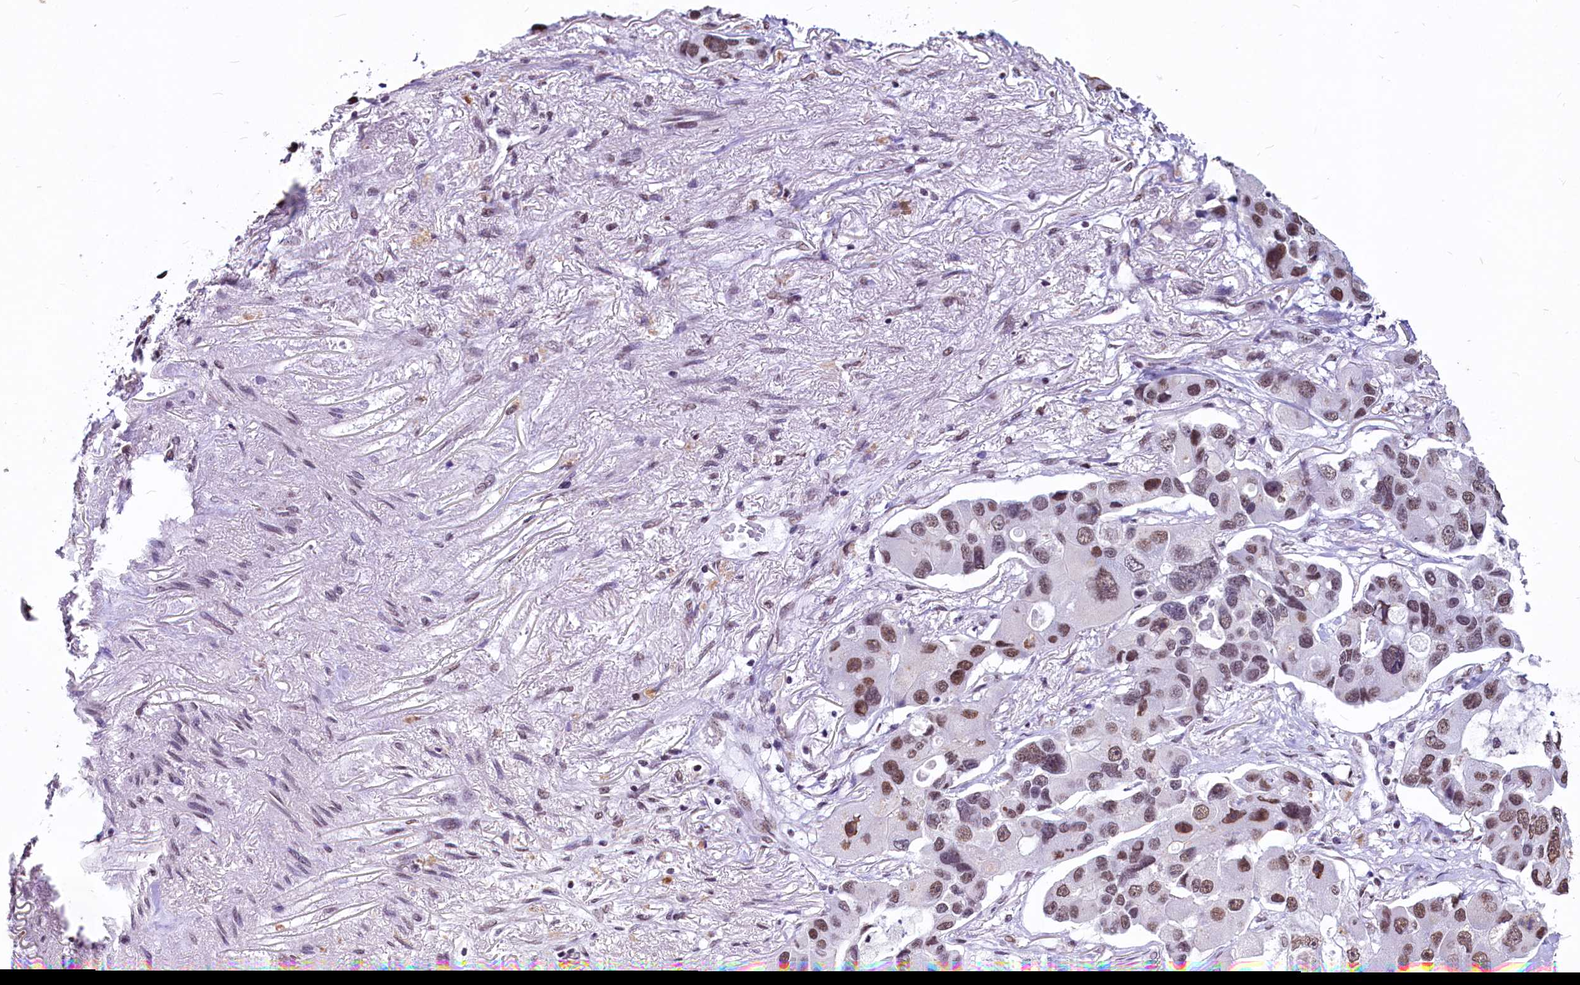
{"staining": {"intensity": "moderate", "quantity": ">75%", "location": "nuclear"}, "tissue": "lung cancer", "cell_type": "Tumor cells", "image_type": "cancer", "snomed": [{"axis": "morphology", "description": "Adenocarcinoma, NOS"}, {"axis": "topography", "description": "Lung"}], "caption": "Adenocarcinoma (lung) tissue displays moderate nuclear positivity in about >75% of tumor cells The protein is shown in brown color, while the nuclei are stained blue.", "gene": "PARPBP", "patient": {"sex": "female", "age": 54}}